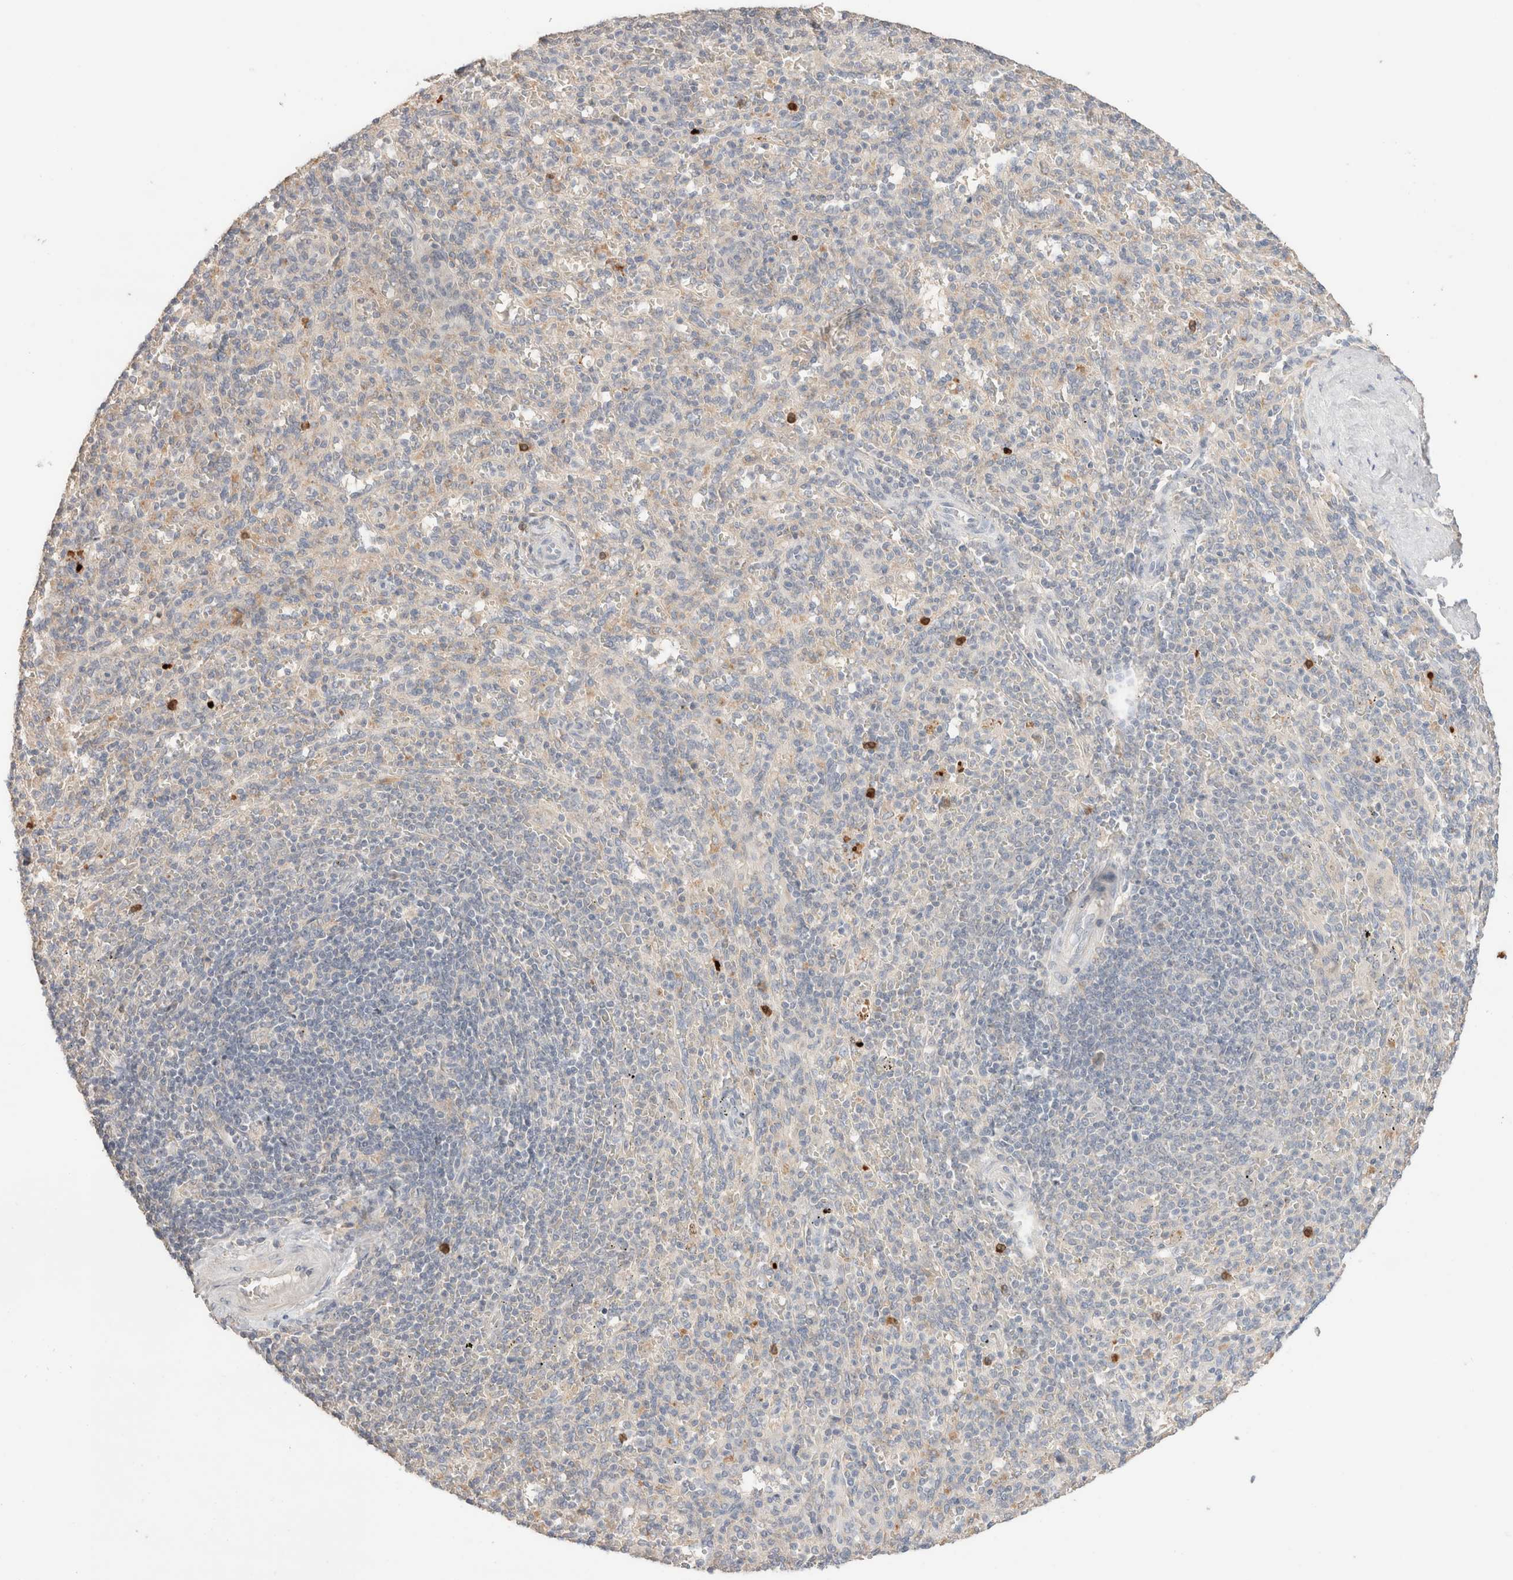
{"staining": {"intensity": "moderate", "quantity": "<25%", "location": "cytoplasmic/membranous"}, "tissue": "spleen", "cell_type": "Cells in red pulp", "image_type": "normal", "snomed": [{"axis": "morphology", "description": "Normal tissue, NOS"}, {"axis": "topography", "description": "Spleen"}], "caption": "Spleen was stained to show a protein in brown. There is low levels of moderate cytoplasmic/membranous expression in approximately <25% of cells in red pulp.", "gene": "TRIM41", "patient": {"sex": "male", "age": 36}}